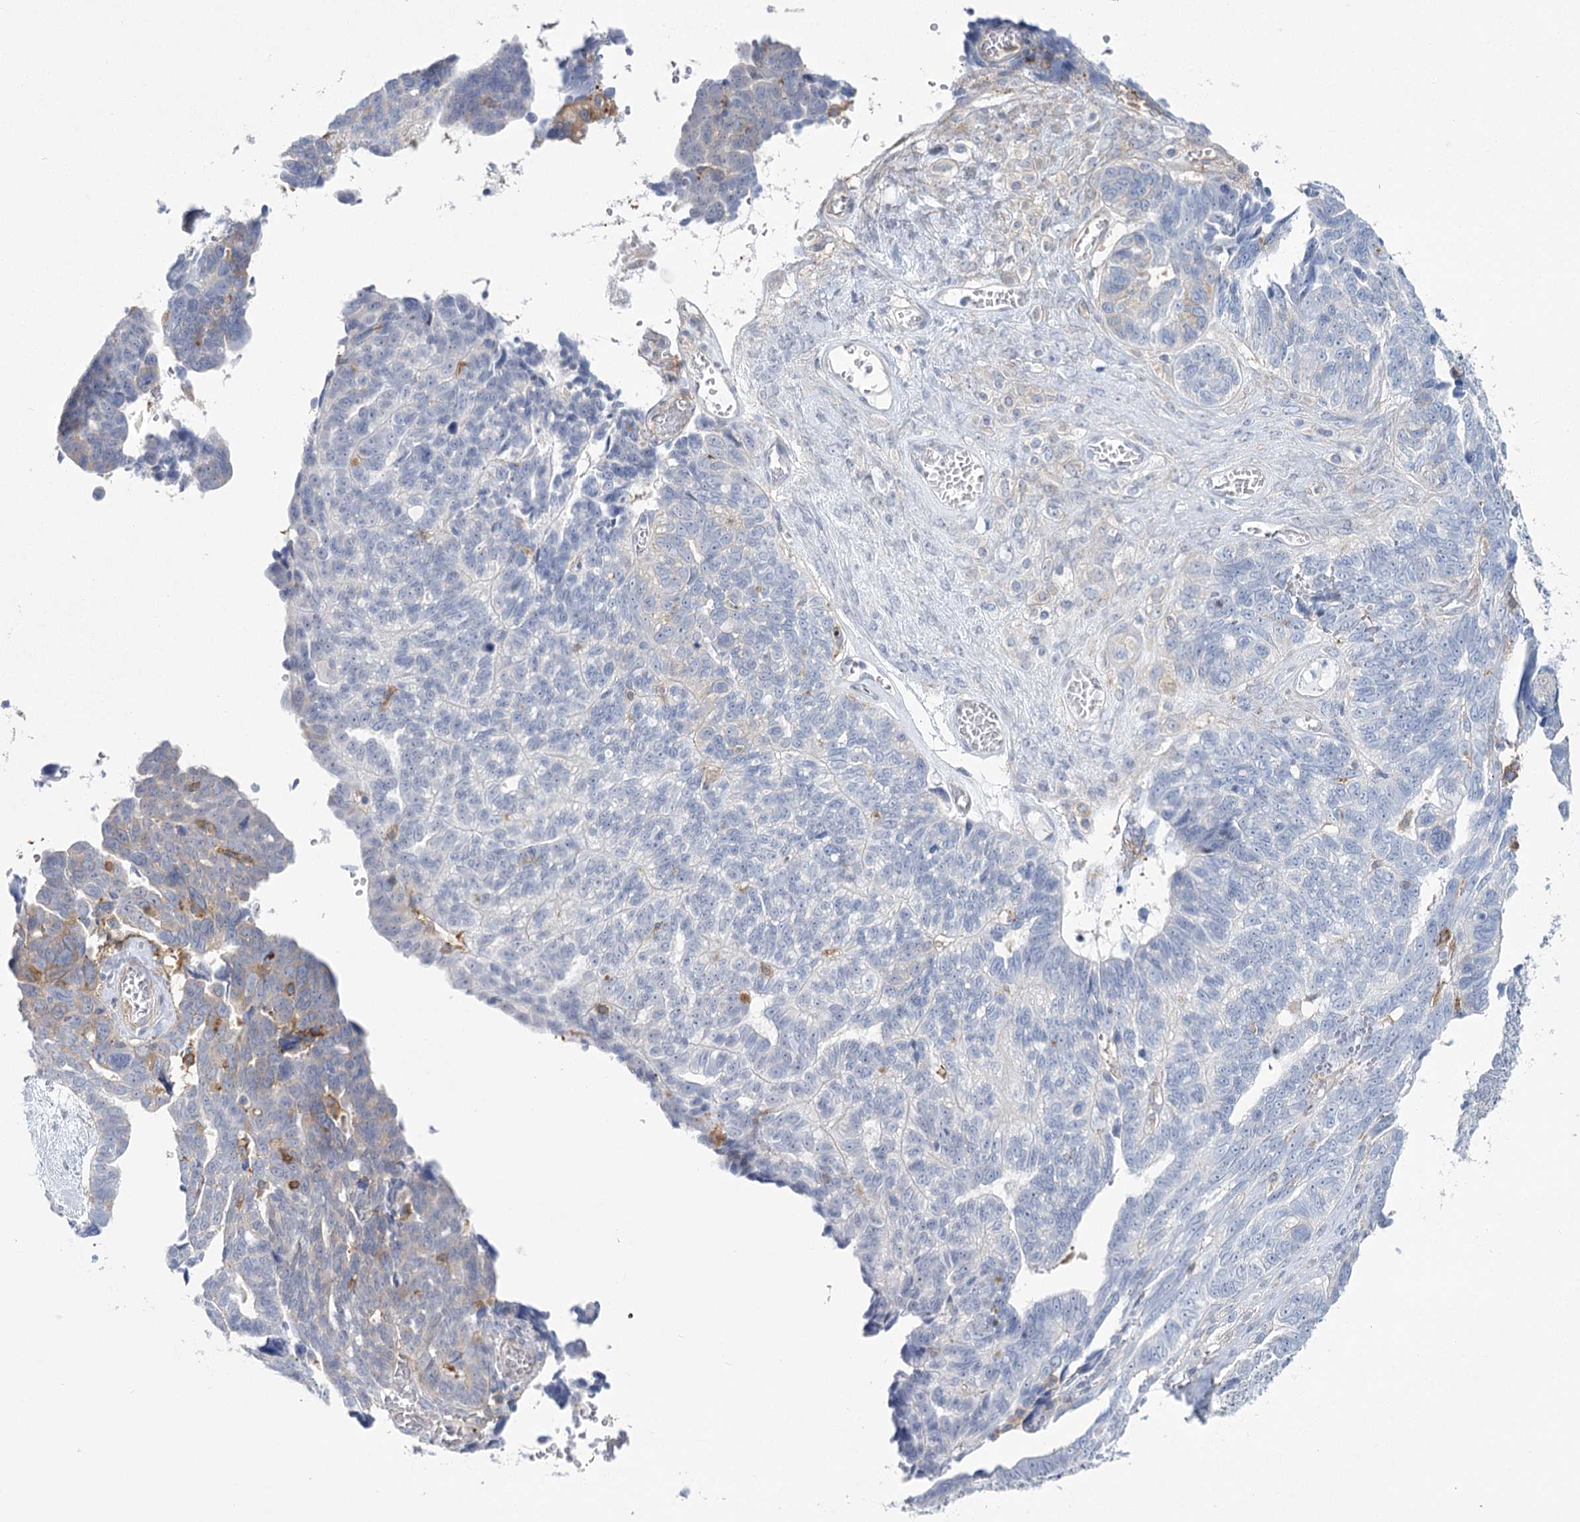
{"staining": {"intensity": "negative", "quantity": "none", "location": "none"}, "tissue": "ovarian cancer", "cell_type": "Tumor cells", "image_type": "cancer", "snomed": [{"axis": "morphology", "description": "Cystadenocarcinoma, serous, NOS"}, {"axis": "topography", "description": "Ovary"}], "caption": "Image shows no protein expression in tumor cells of ovarian serous cystadenocarcinoma tissue. (DAB immunohistochemistry (IHC) with hematoxylin counter stain).", "gene": "CCDC88A", "patient": {"sex": "female", "age": 79}}